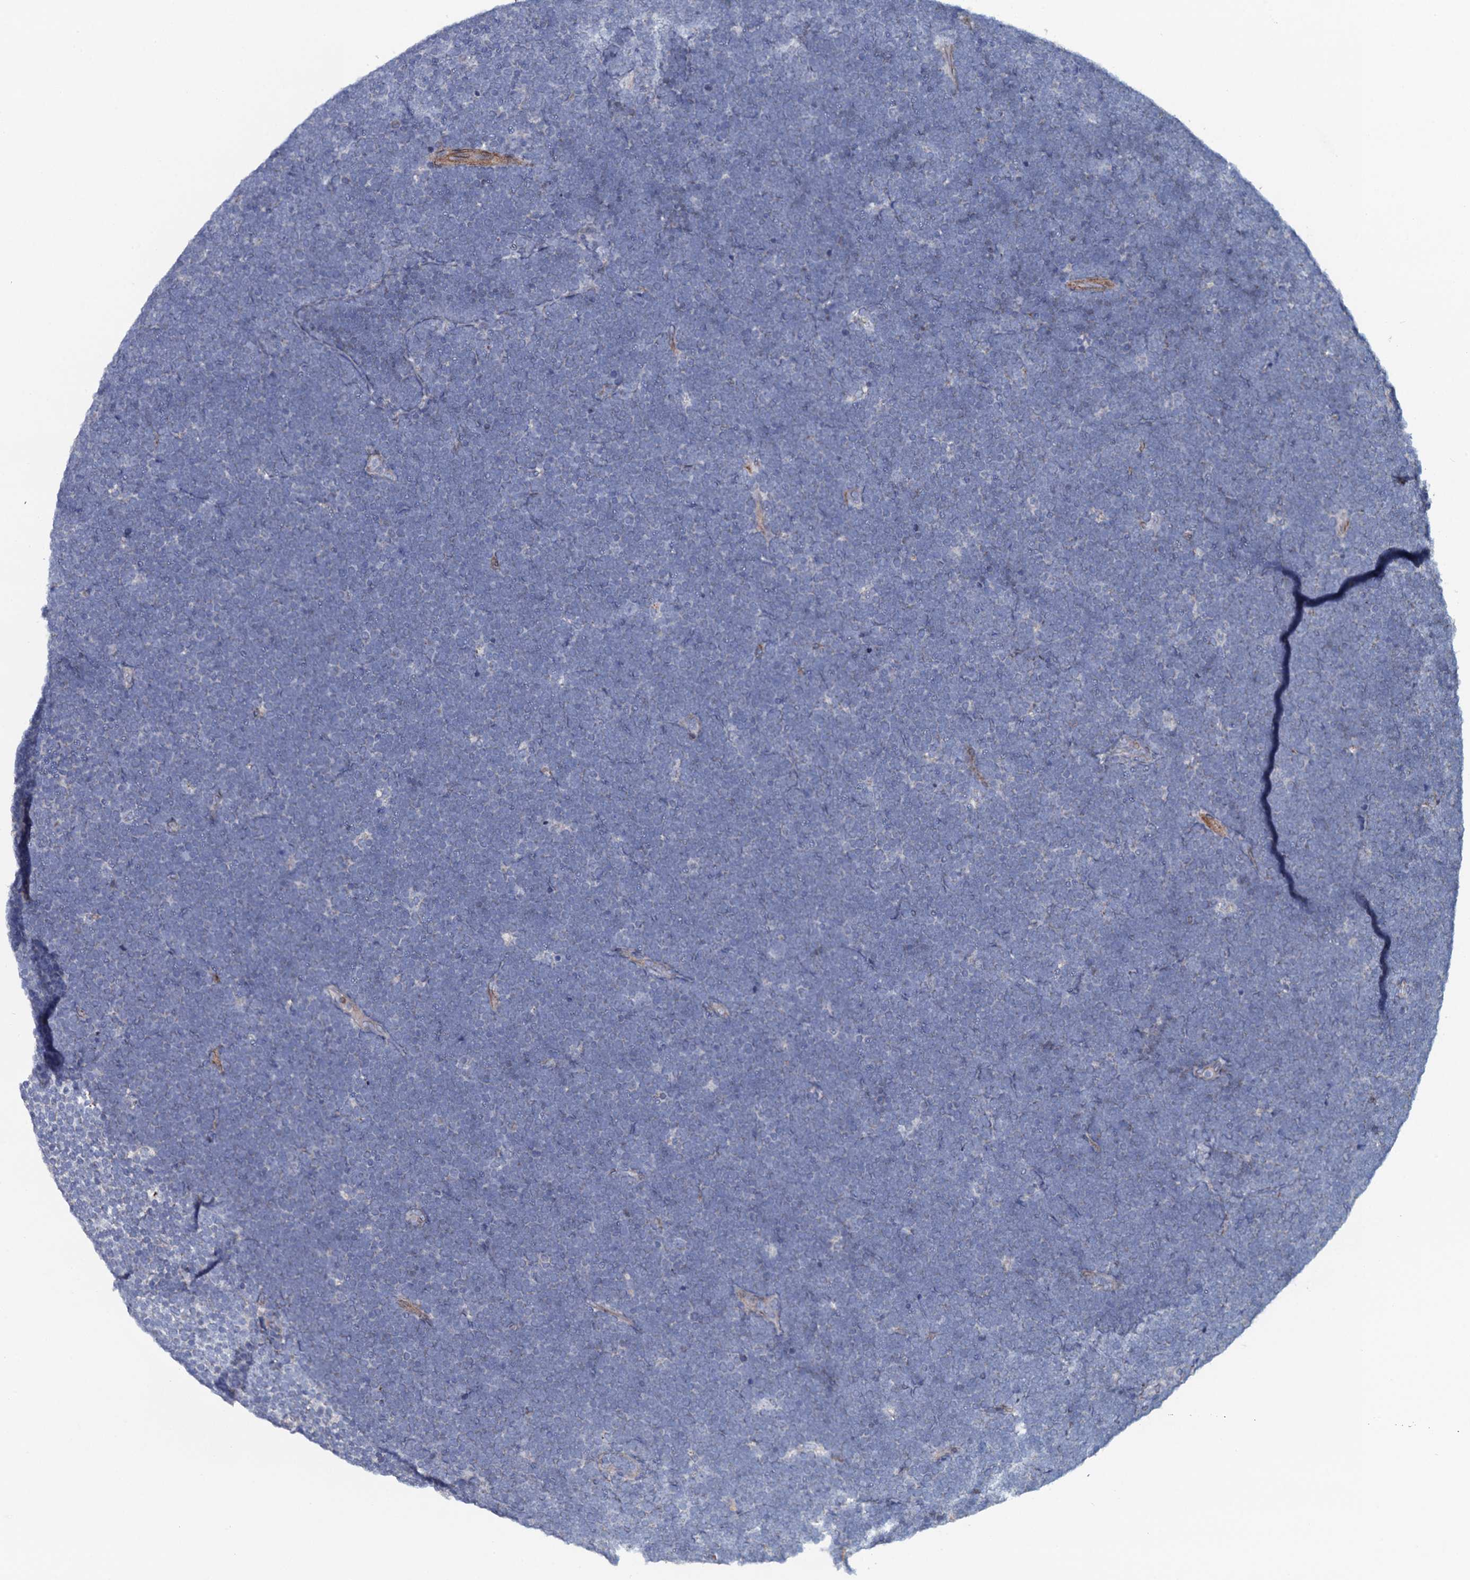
{"staining": {"intensity": "negative", "quantity": "none", "location": "none"}, "tissue": "lymphoma", "cell_type": "Tumor cells", "image_type": "cancer", "snomed": [{"axis": "morphology", "description": "Malignant lymphoma, non-Hodgkin's type, High grade"}, {"axis": "topography", "description": "Lymph node"}], "caption": "High power microscopy image of an immunohistochemistry histopathology image of lymphoma, revealing no significant positivity in tumor cells. (Stains: DAB immunohistochemistry with hematoxylin counter stain, Microscopy: brightfield microscopy at high magnification).", "gene": "KCTD4", "patient": {"sex": "male", "age": 13}}